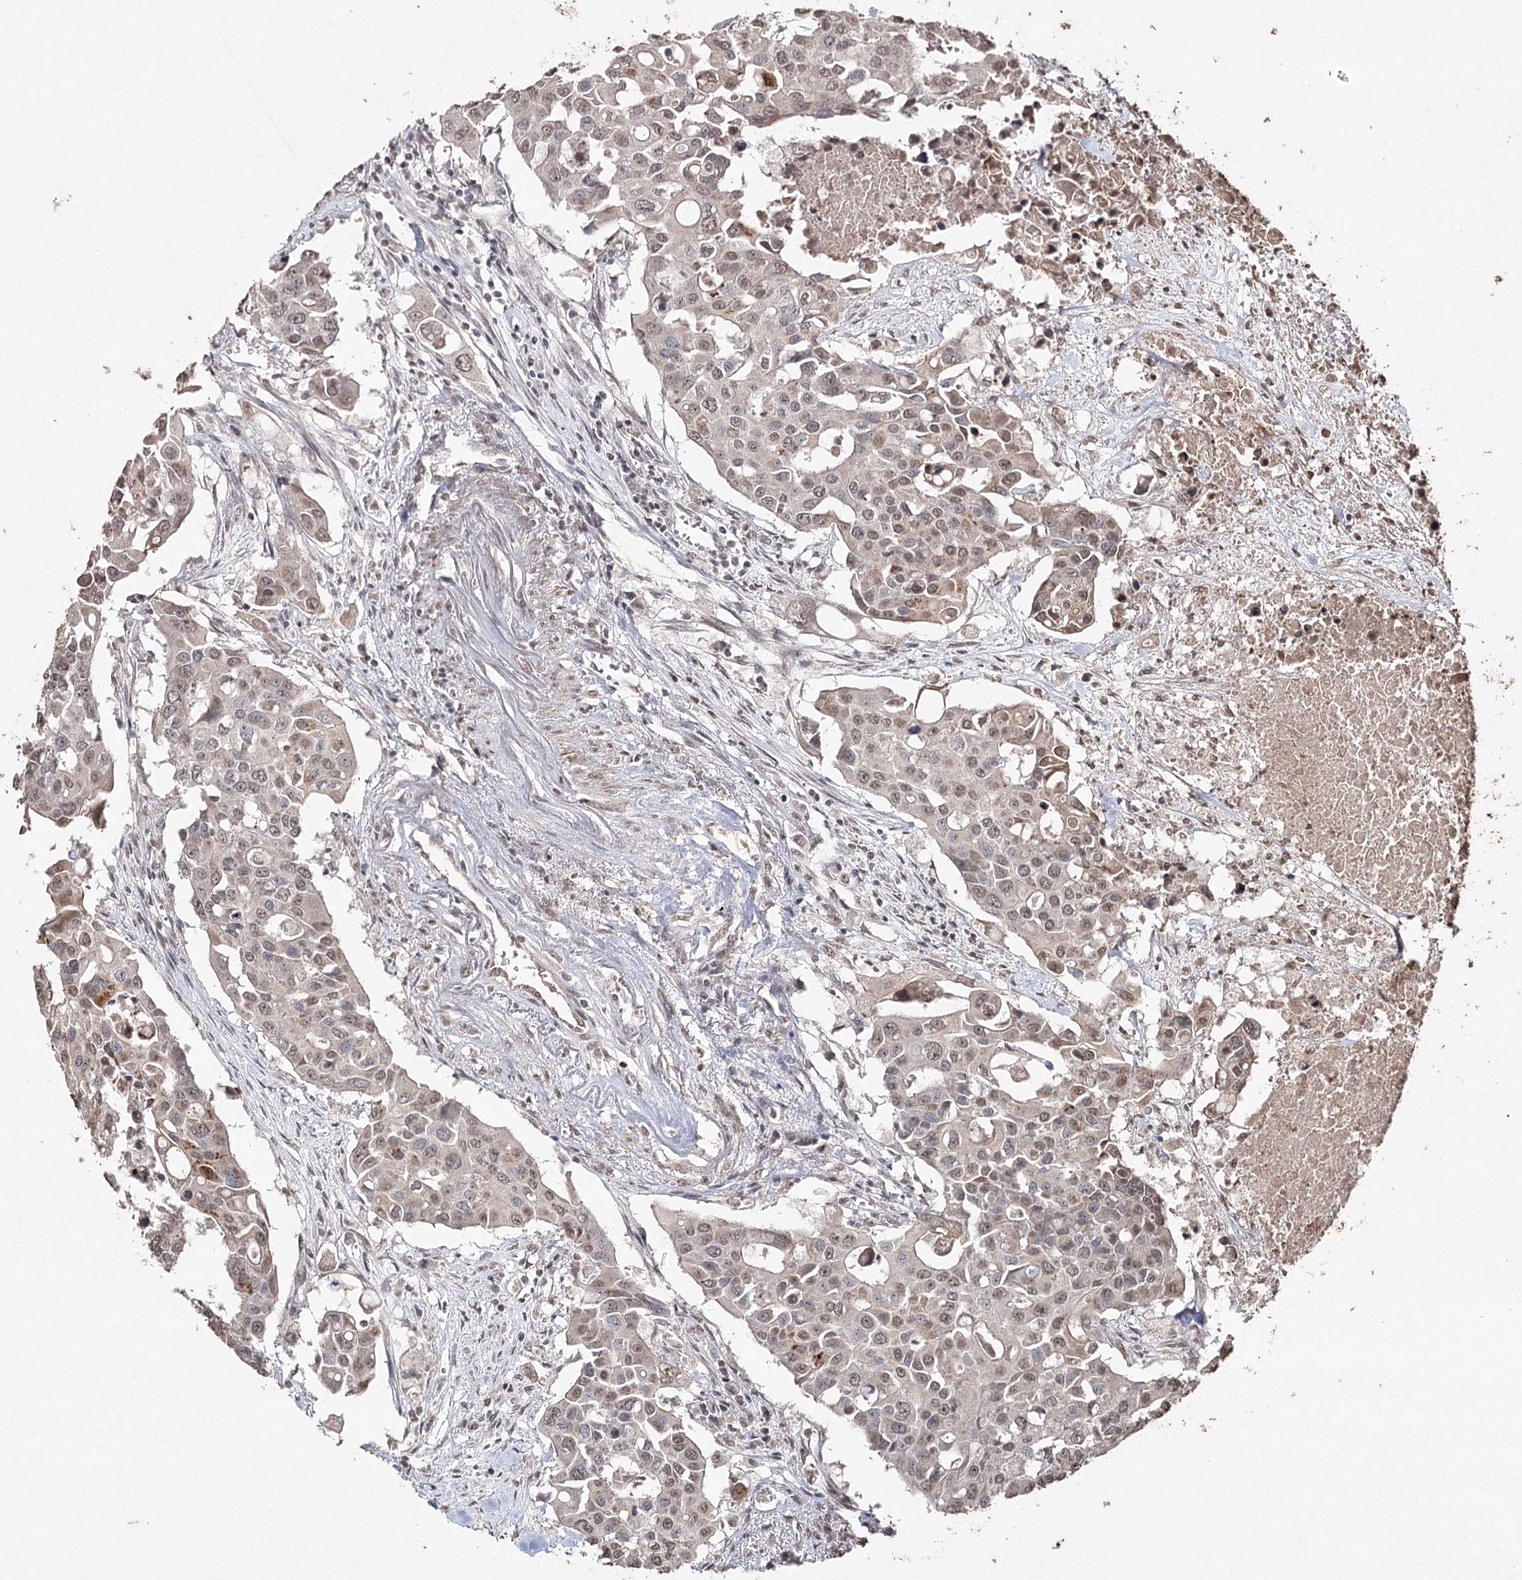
{"staining": {"intensity": "weak", "quantity": "<25%", "location": "nuclear"}, "tissue": "colorectal cancer", "cell_type": "Tumor cells", "image_type": "cancer", "snomed": [{"axis": "morphology", "description": "Adenocarcinoma, NOS"}, {"axis": "topography", "description": "Colon"}], "caption": "Tumor cells show no significant expression in colorectal cancer (adenocarcinoma).", "gene": "ATG14", "patient": {"sex": "male", "age": 77}}